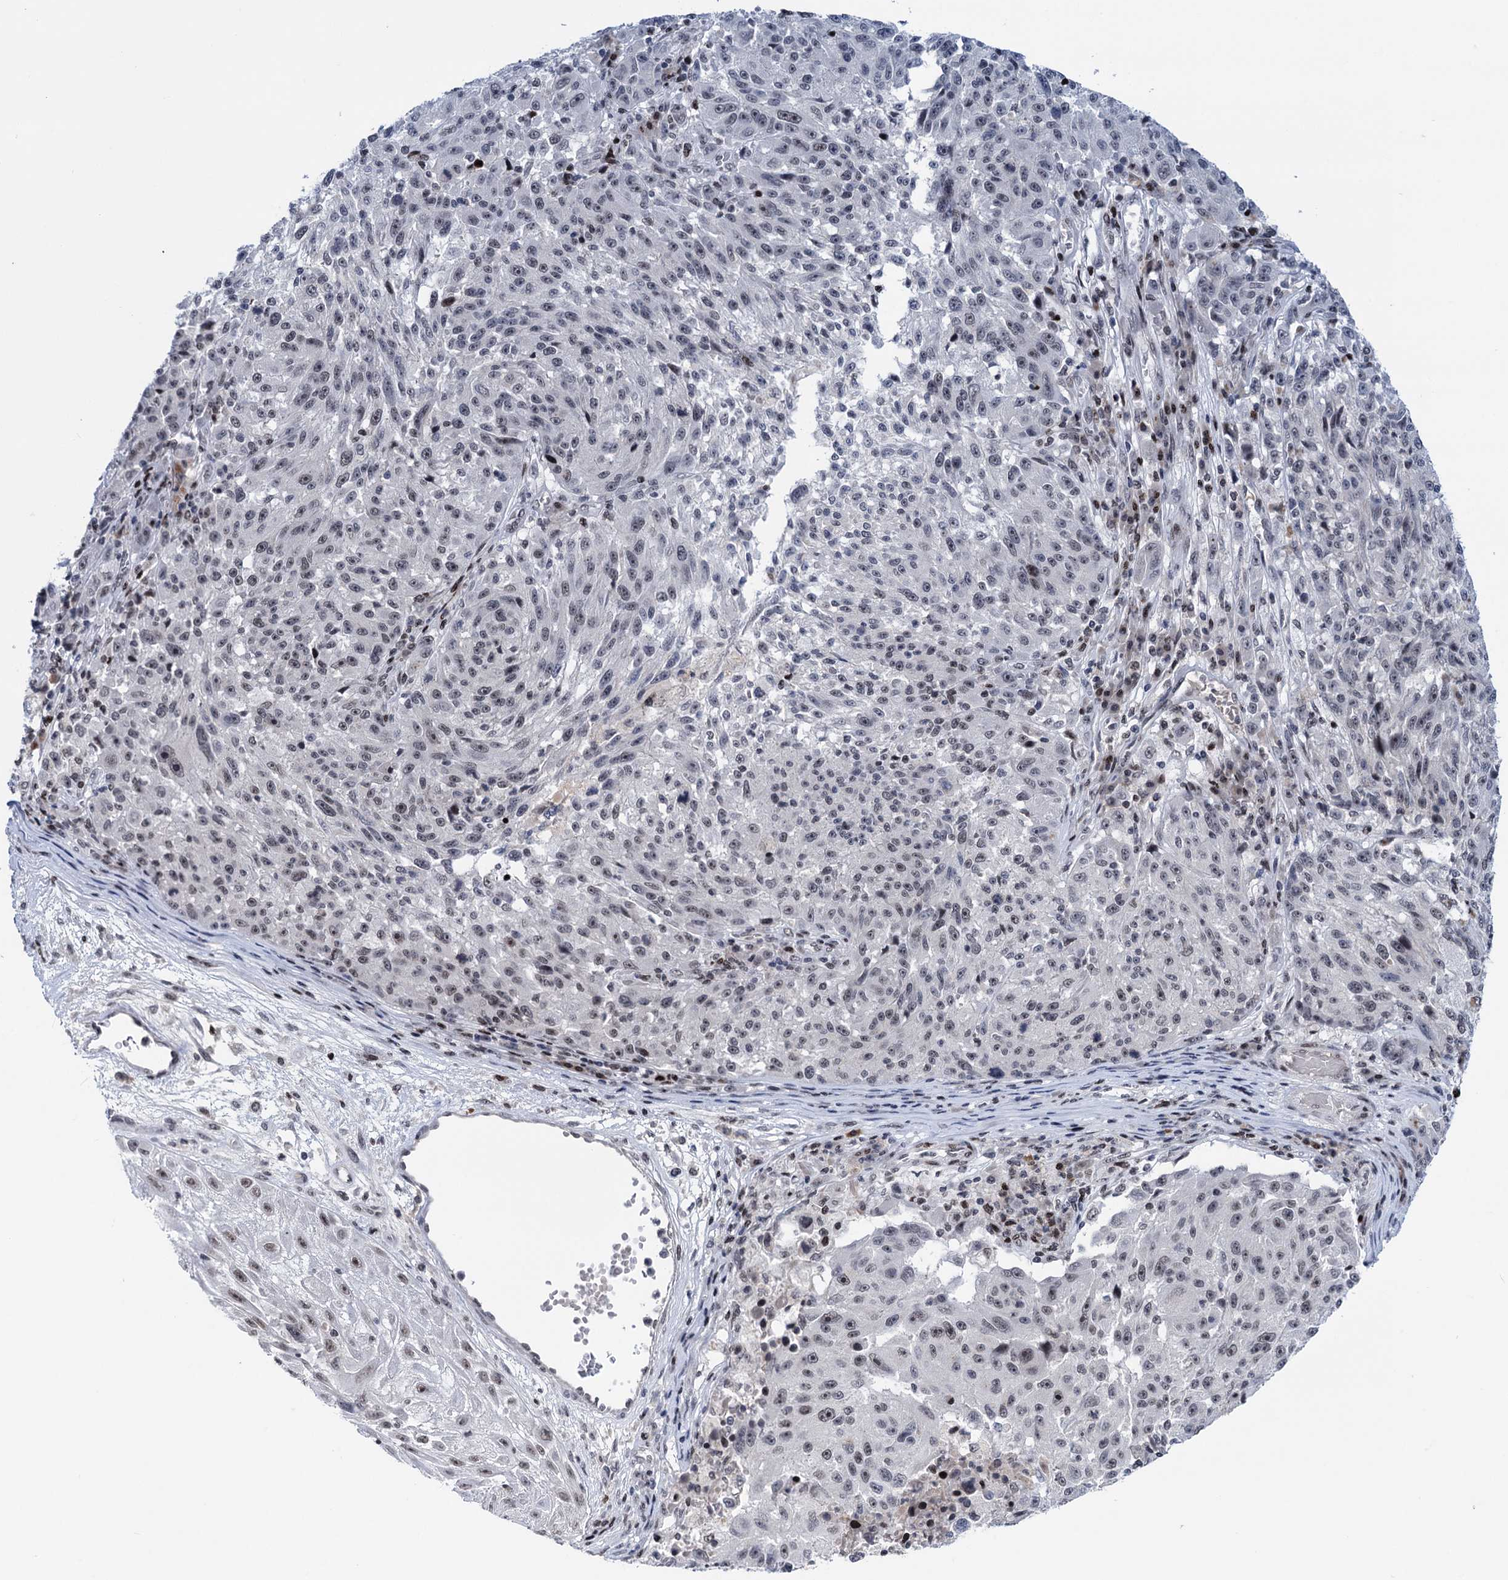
{"staining": {"intensity": "negative", "quantity": "none", "location": "none"}, "tissue": "melanoma", "cell_type": "Tumor cells", "image_type": "cancer", "snomed": [{"axis": "morphology", "description": "Malignant melanoma, NOS"}, {"axis": "topography", "description": "Skin"}], "caption": "This is an IHC image of human melanoma. There is no staining in tumor cells.", "gene": "ZCCHC10", "patient": {"sex": "male", "age": 53}}